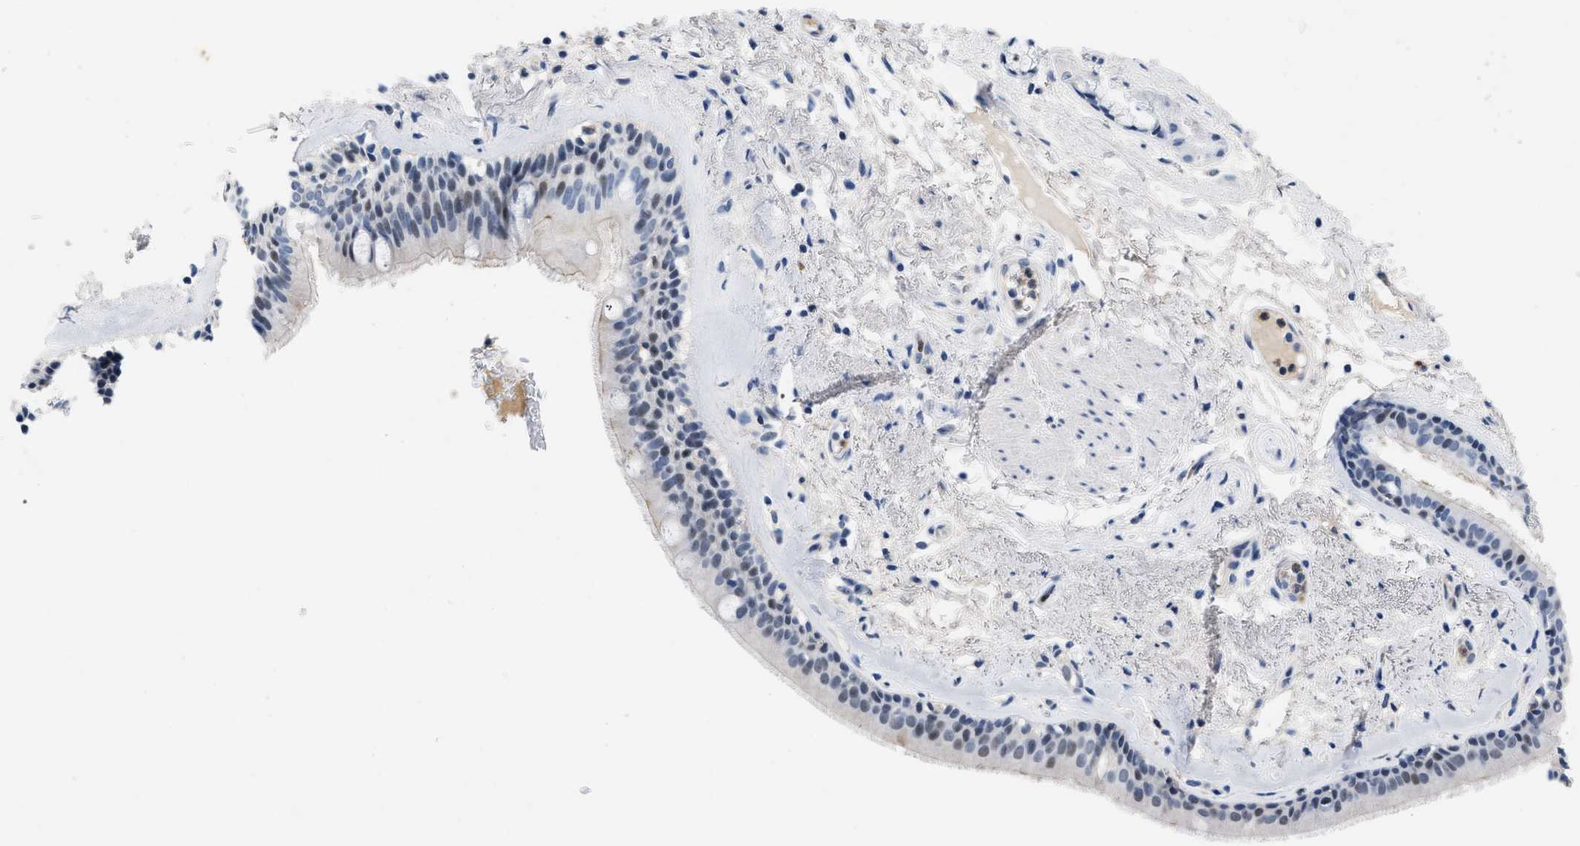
{"staining": {"intensity": "negative", "quantity": "none", "location": "none"}, "tissue": "bronchus", "cell_type": "Respiratory epithelial cells", "image_type": "normal", "snomed": [{"axis": "morphology", "description": "Normal tissue, NOS"}, {"axis": "topography", "description": "Cartilage tissue"}], "caption": "Immunohistochemistry (IHC) photomicrograph of unremarkable human bronchus stained for a protein (brown), which displays no positivity in respiratory epithelial cells.", "gene": "BOLL", "patient": {"sex": "female", "age": 63}}